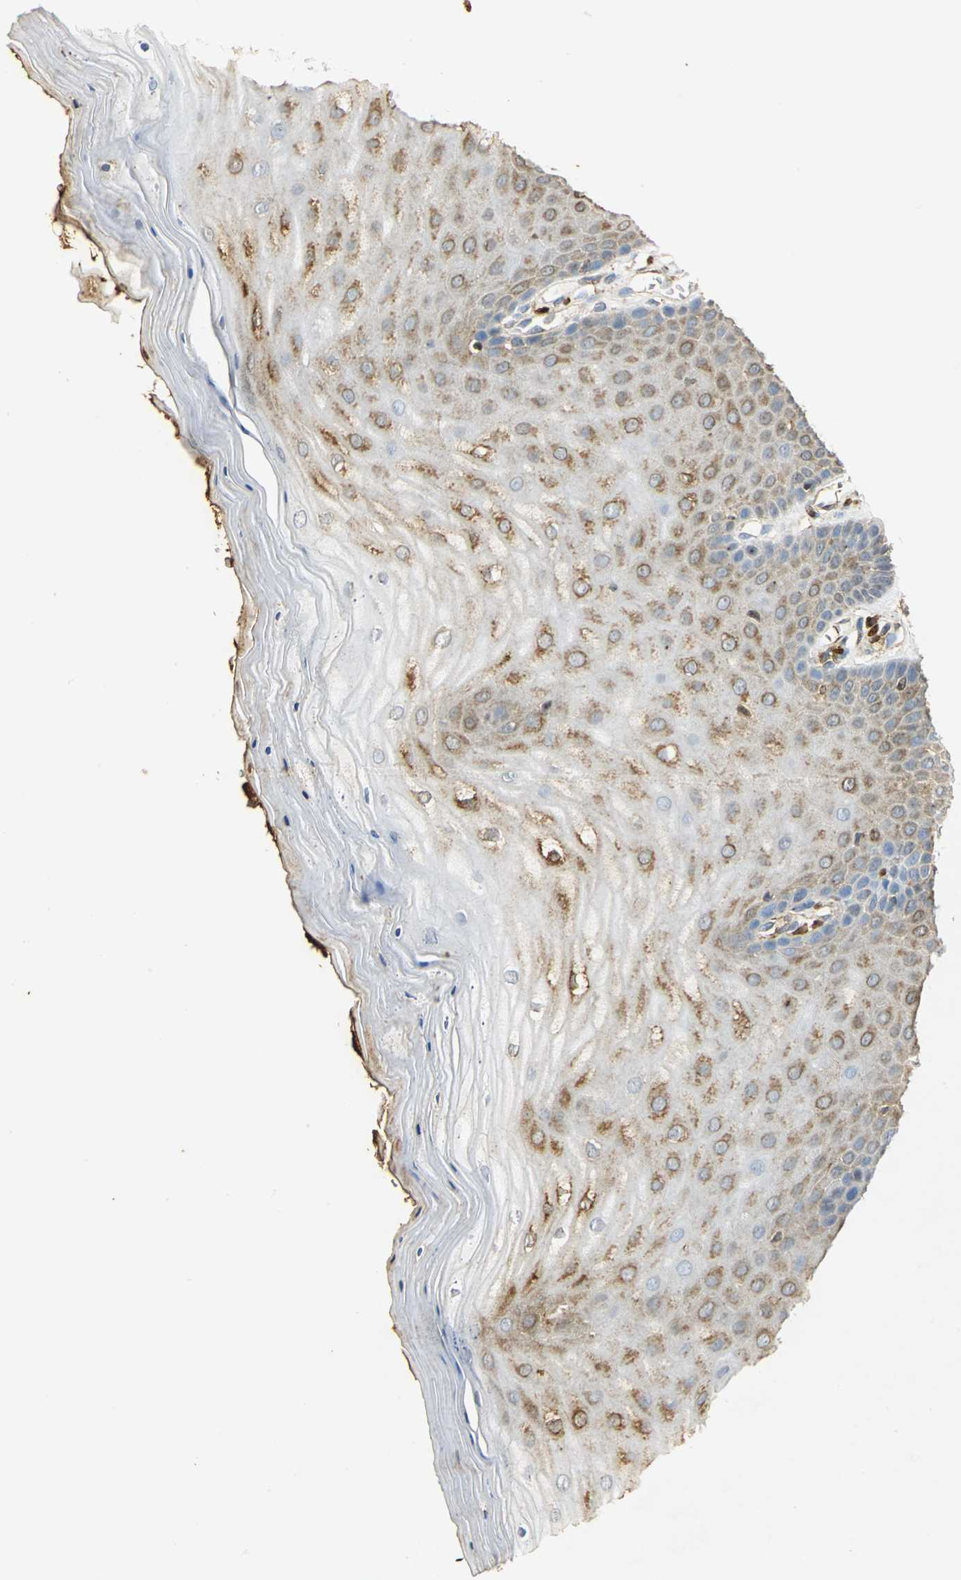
{"staining": {"intensity": "moderate", "quantity": "25%-75%", "location": "cytoplasmic/membranous"}, "tissue": "cervix", "cell_type": "Glandular cells", "image_type": "normal", "snomed": [{"axis": "morphology", "description": "Normal tissue, NOS"}, {"axis": "topography", "description": "Cervix"}], "caption": "Brown immunohistochemical staining in normal human cervix shows moderate cytoplasmic/membranous staining in approximately 25%-75% of glandular cells. (DAB IHC, brown staining for protein, blue staining for nuclei).", "gene": "ANXA4", "patient": {"sex": "female", "age": 55}}